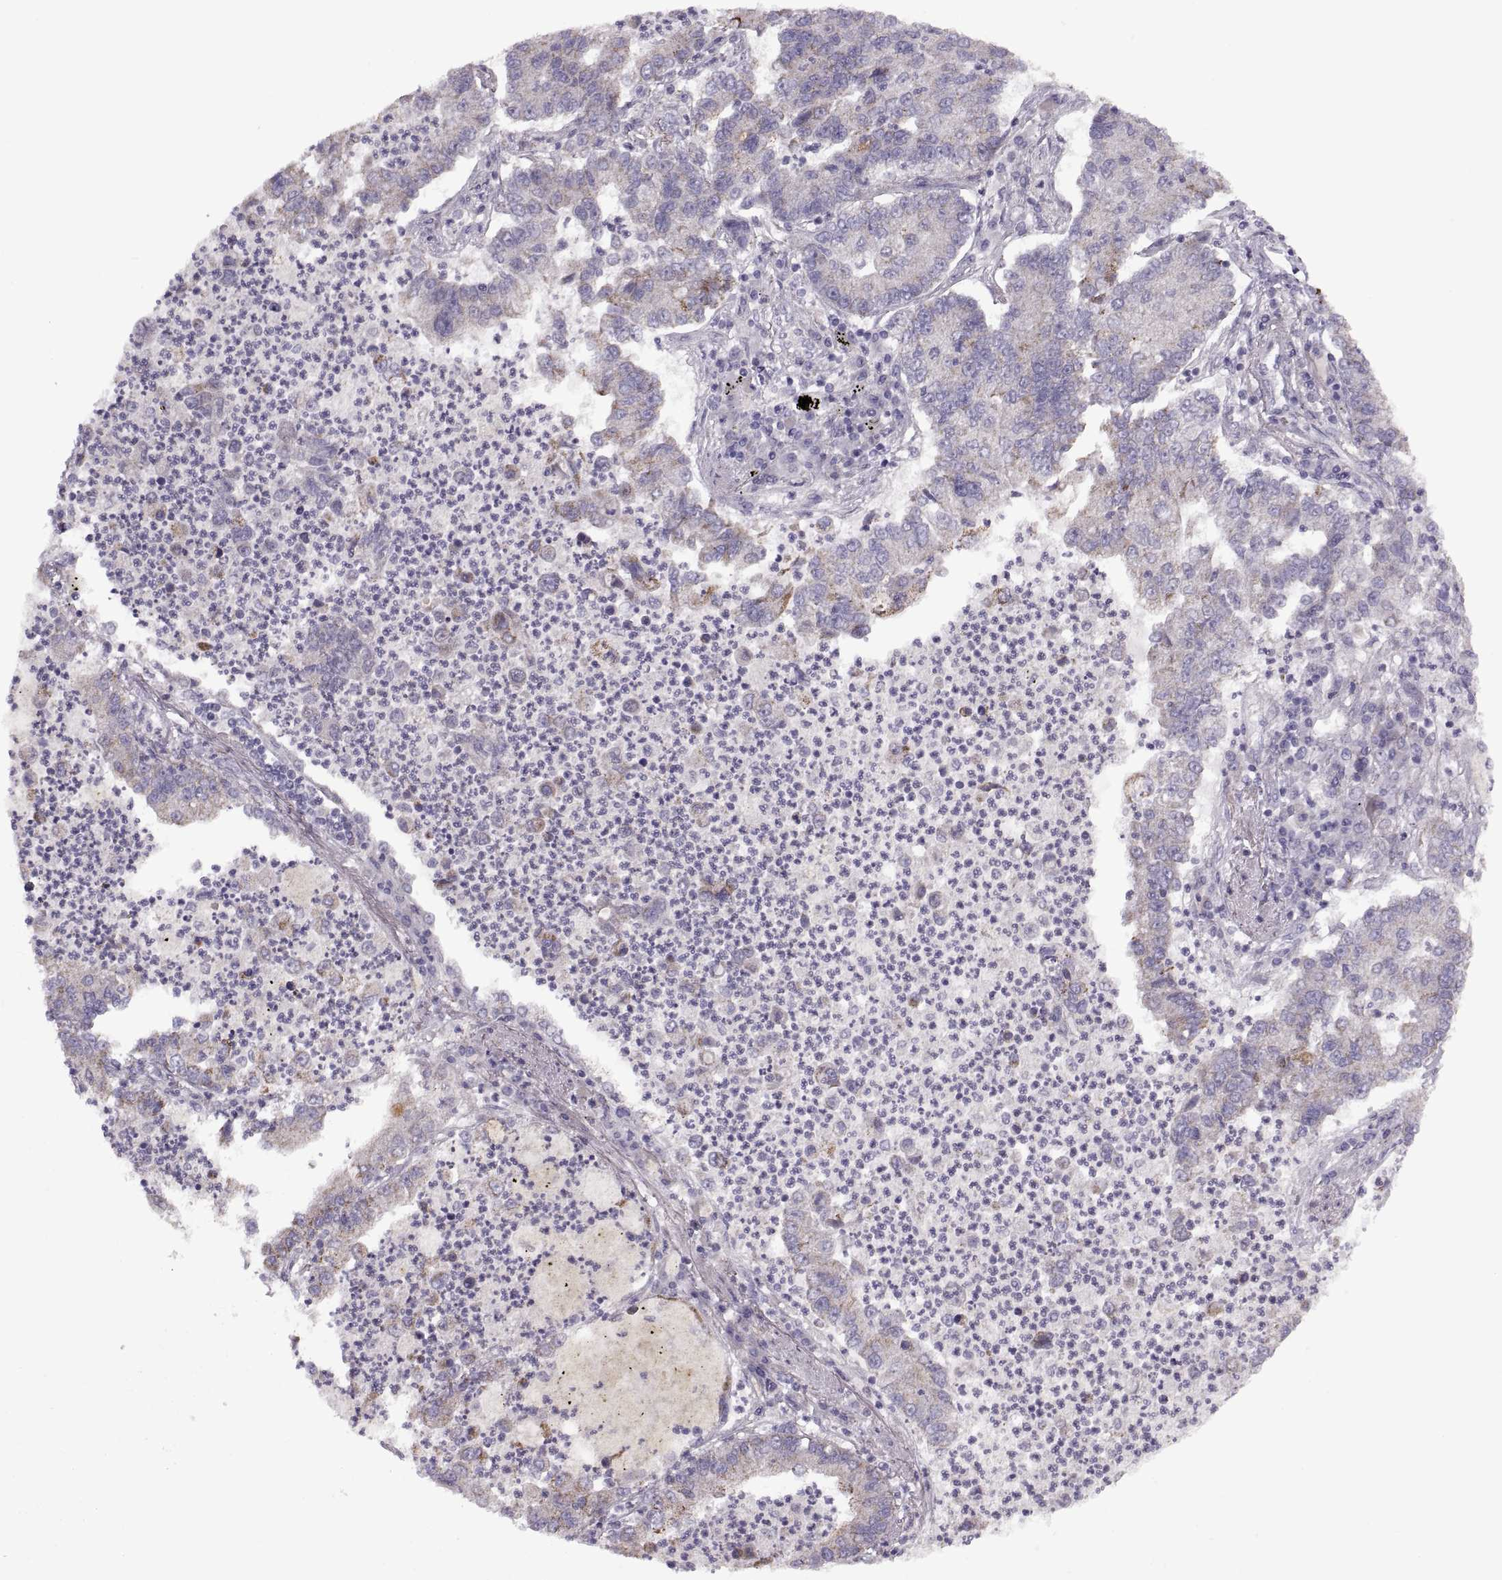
{"staining": {"intensity": "moderate", "quantity": "<25%", "location": "cytoplasmic/membranous"}, "tissue": "lung cancer", "cell_type": "Tumor cells", "image_type": "cancer", "snomed": [{"axis": "morphology", "description": "Adenocarcinoma, NOS"}, {"axis": "topography", "description": "Lung"}], "caption": "Lung cancer (adenocarcinoma) stained with DAB (3,3'-diaminobenzidine) immunohistochemistry (IHC) demonstrates low levels of moderate cytoplasmic/membranous staining in approximately <25% of tumor cells.", "gene": "PIERCE1", "patient": {"sex": "female", "age": 57}}